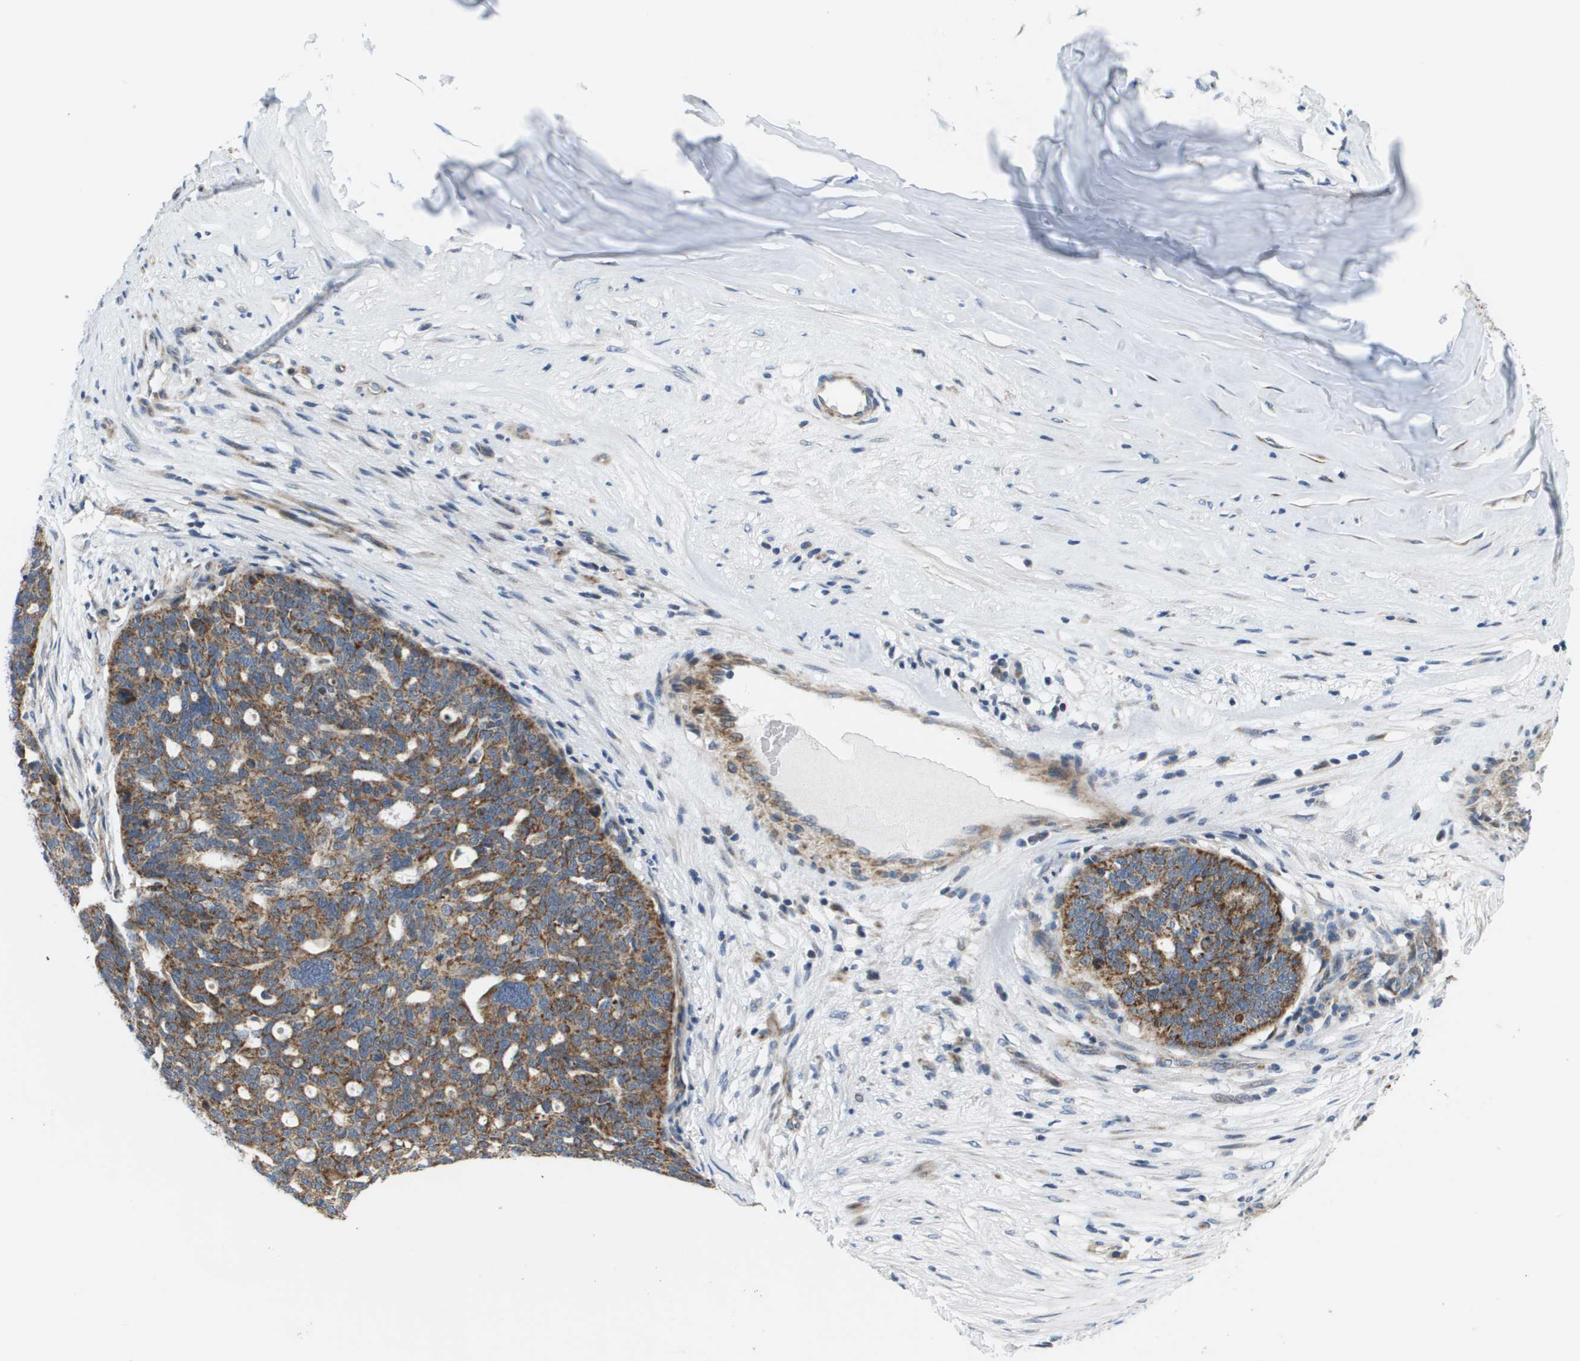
{"staining": {"intensity": "moderate", "quantity": ">75%", "location": "cytoplasmic/membranous"}, "tissue": "ovarian cancer", "cell_type": "Tumor cells", "image_type": "cancer", "snomed": [{"axis": "morphology", "description": "Cystadenocarcinoma, serous, NOS"}, {"axis": "topography", "description": "Ovary"}], "caption": "A brown stain shows moderate cytoplasmic/membranous staining of a protein in serous cystadenocarcinoma (ovarian) tumor cells. Using DAB (brown) and hematoxylin (blue) stains, captured at high magnification using brightfield microscopy.", "gene": "KRT23", "patient": {"sex": "female", "age": 59}}